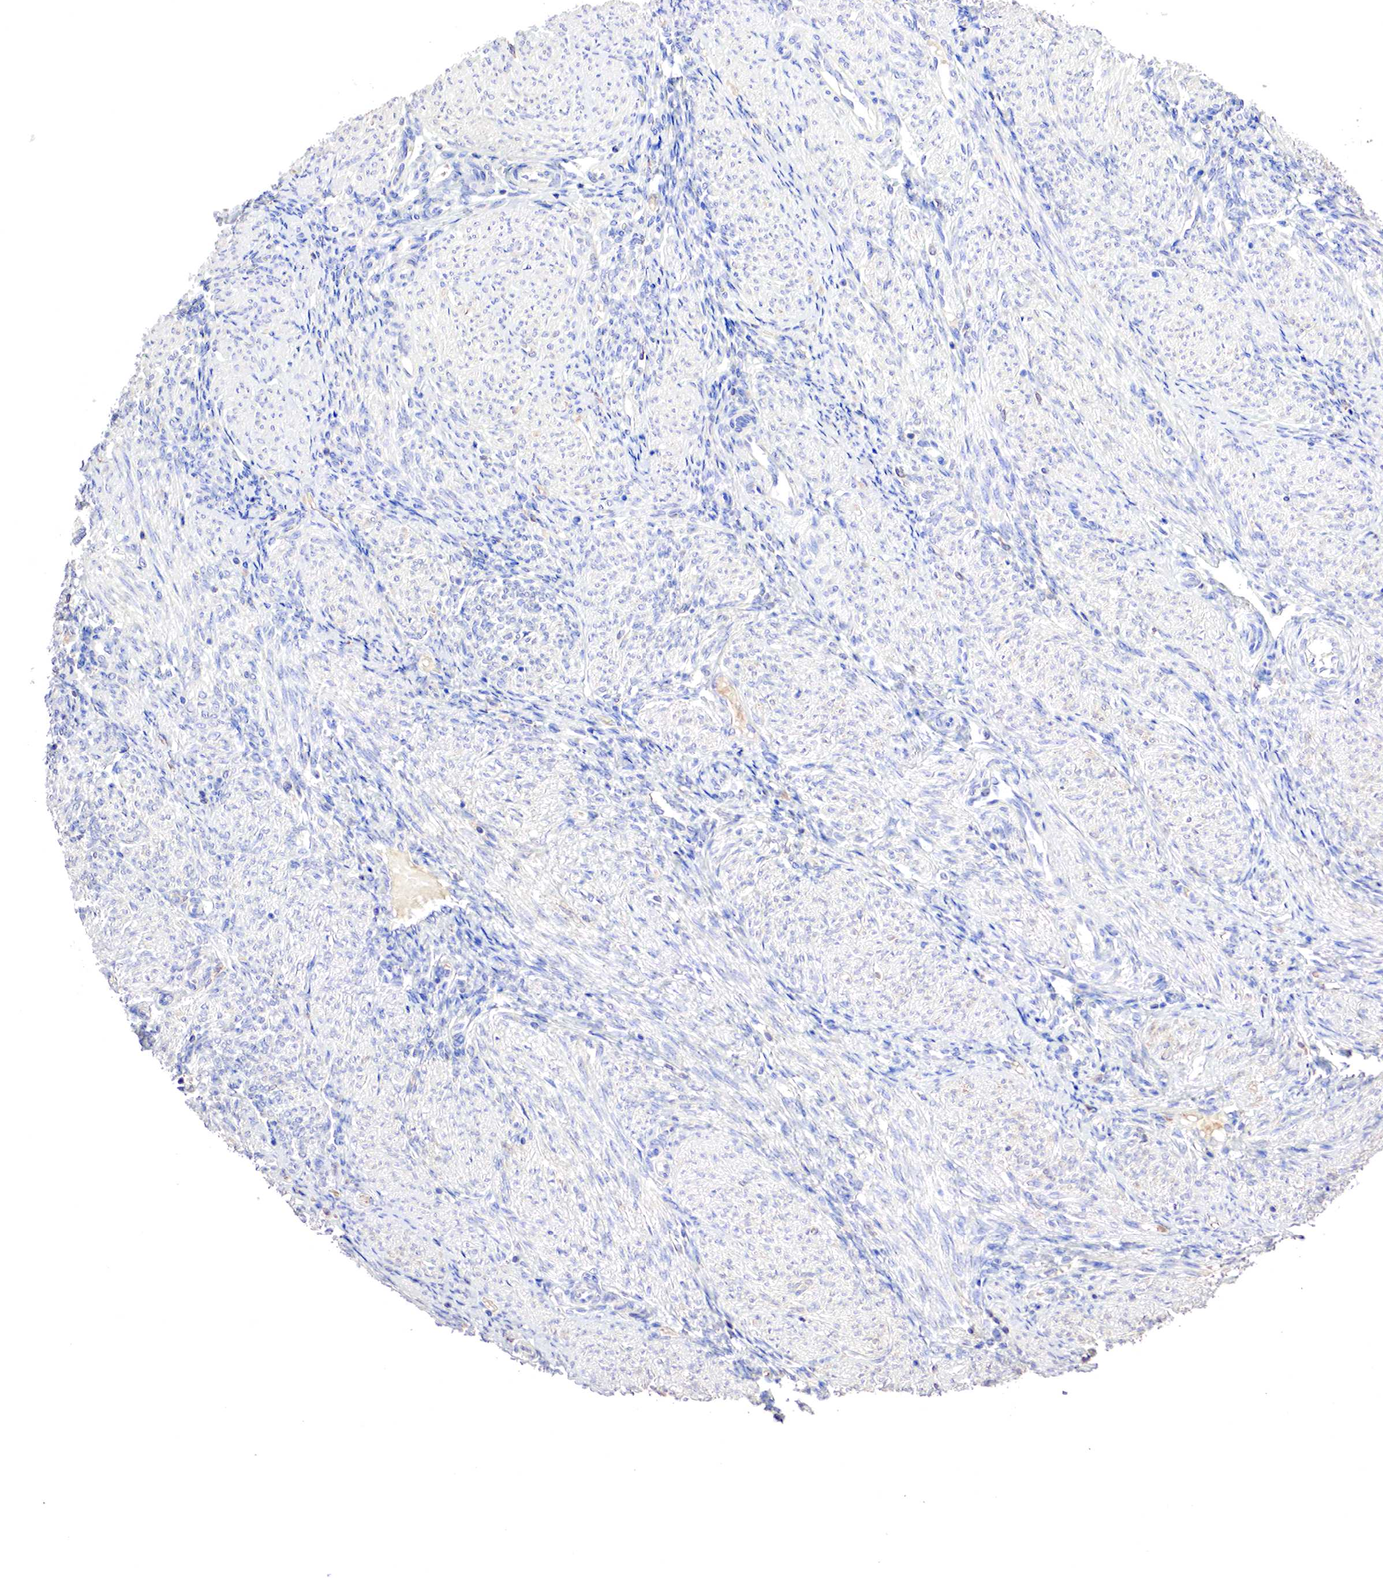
{"staining": {"intensity": "negative", "quantity": "none", "location": "none"}, "tissue": "endometrium", "cell_type": "Cells in endometrial stroma", "image_type": "normal", "snomed": [{"axis": "morphology", "description": "Normal tissue, NOS"}, {"axis": "topography", "description": "Endometrium"}], "caption": "This is a photomicrograph of IHC staining of unremarkable endometrium, which shows no staining in cells in endometrial stroma.", "gene": "GATA1", "patient": {"sex": "female", "age": 36}}